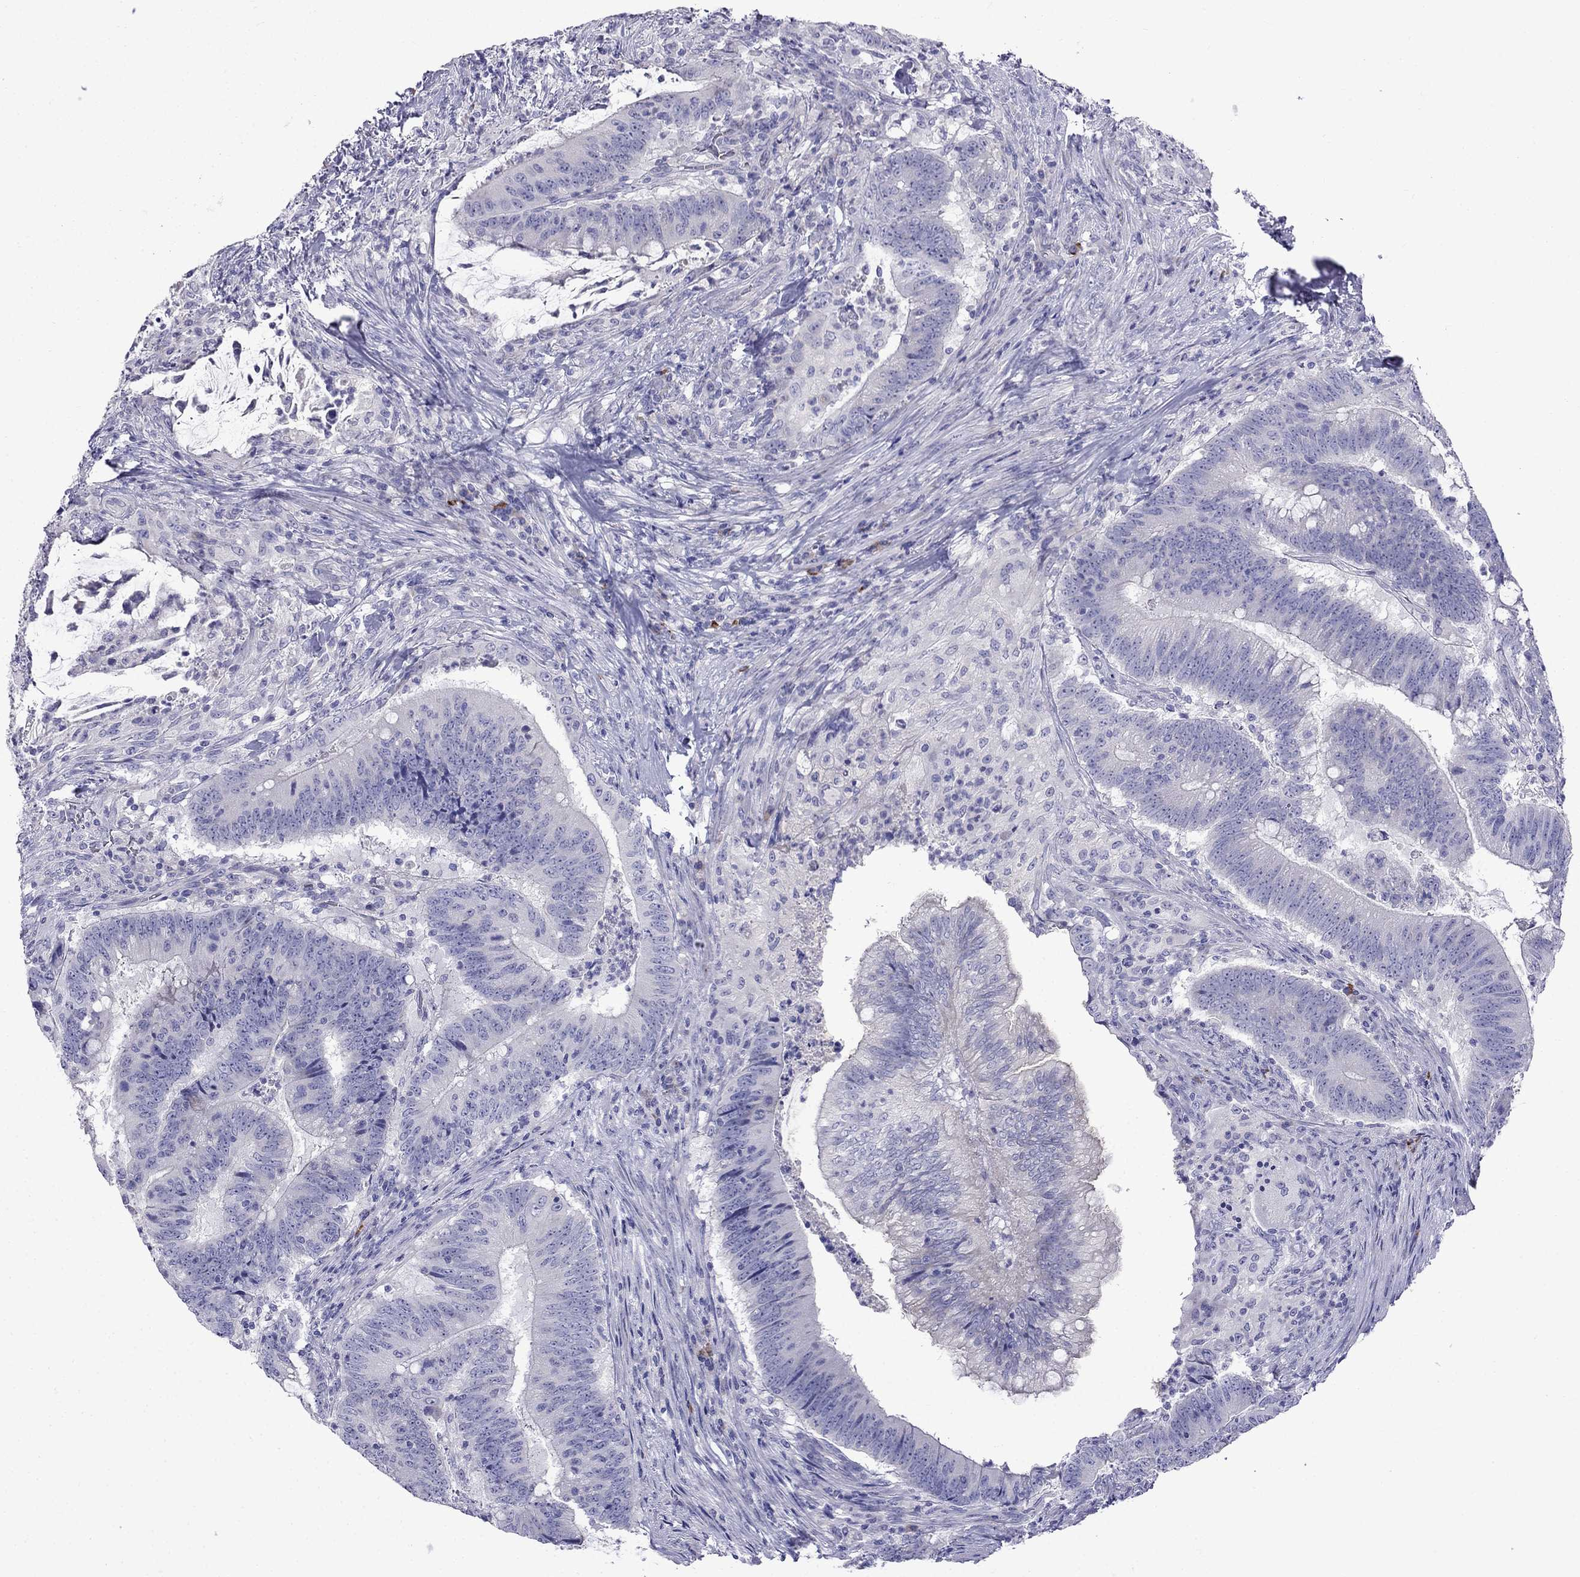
{"staining": {"intensity": "negative", "quantity": "none", "location": "none"}, "tissue": "colorectal cancer", "cell_type": "Tumor cells", "image_type": "cancer", "snomed": [{"axis": "morphology", "description": "Adenocarcinoma, NOS"}, {"axis": "topography", "description": "Colon"}], "caption": "High magnification brightfield microscopy of colorectal cancer (adenocarcinoma) stained with DAB (3,3'-diaminobenzidine) (brown) and counterstained with hematoxylin (blue): tumor cells show no significant expression.", "gene": "PATE1", "patient": {"sex": "female", "age": 87}}